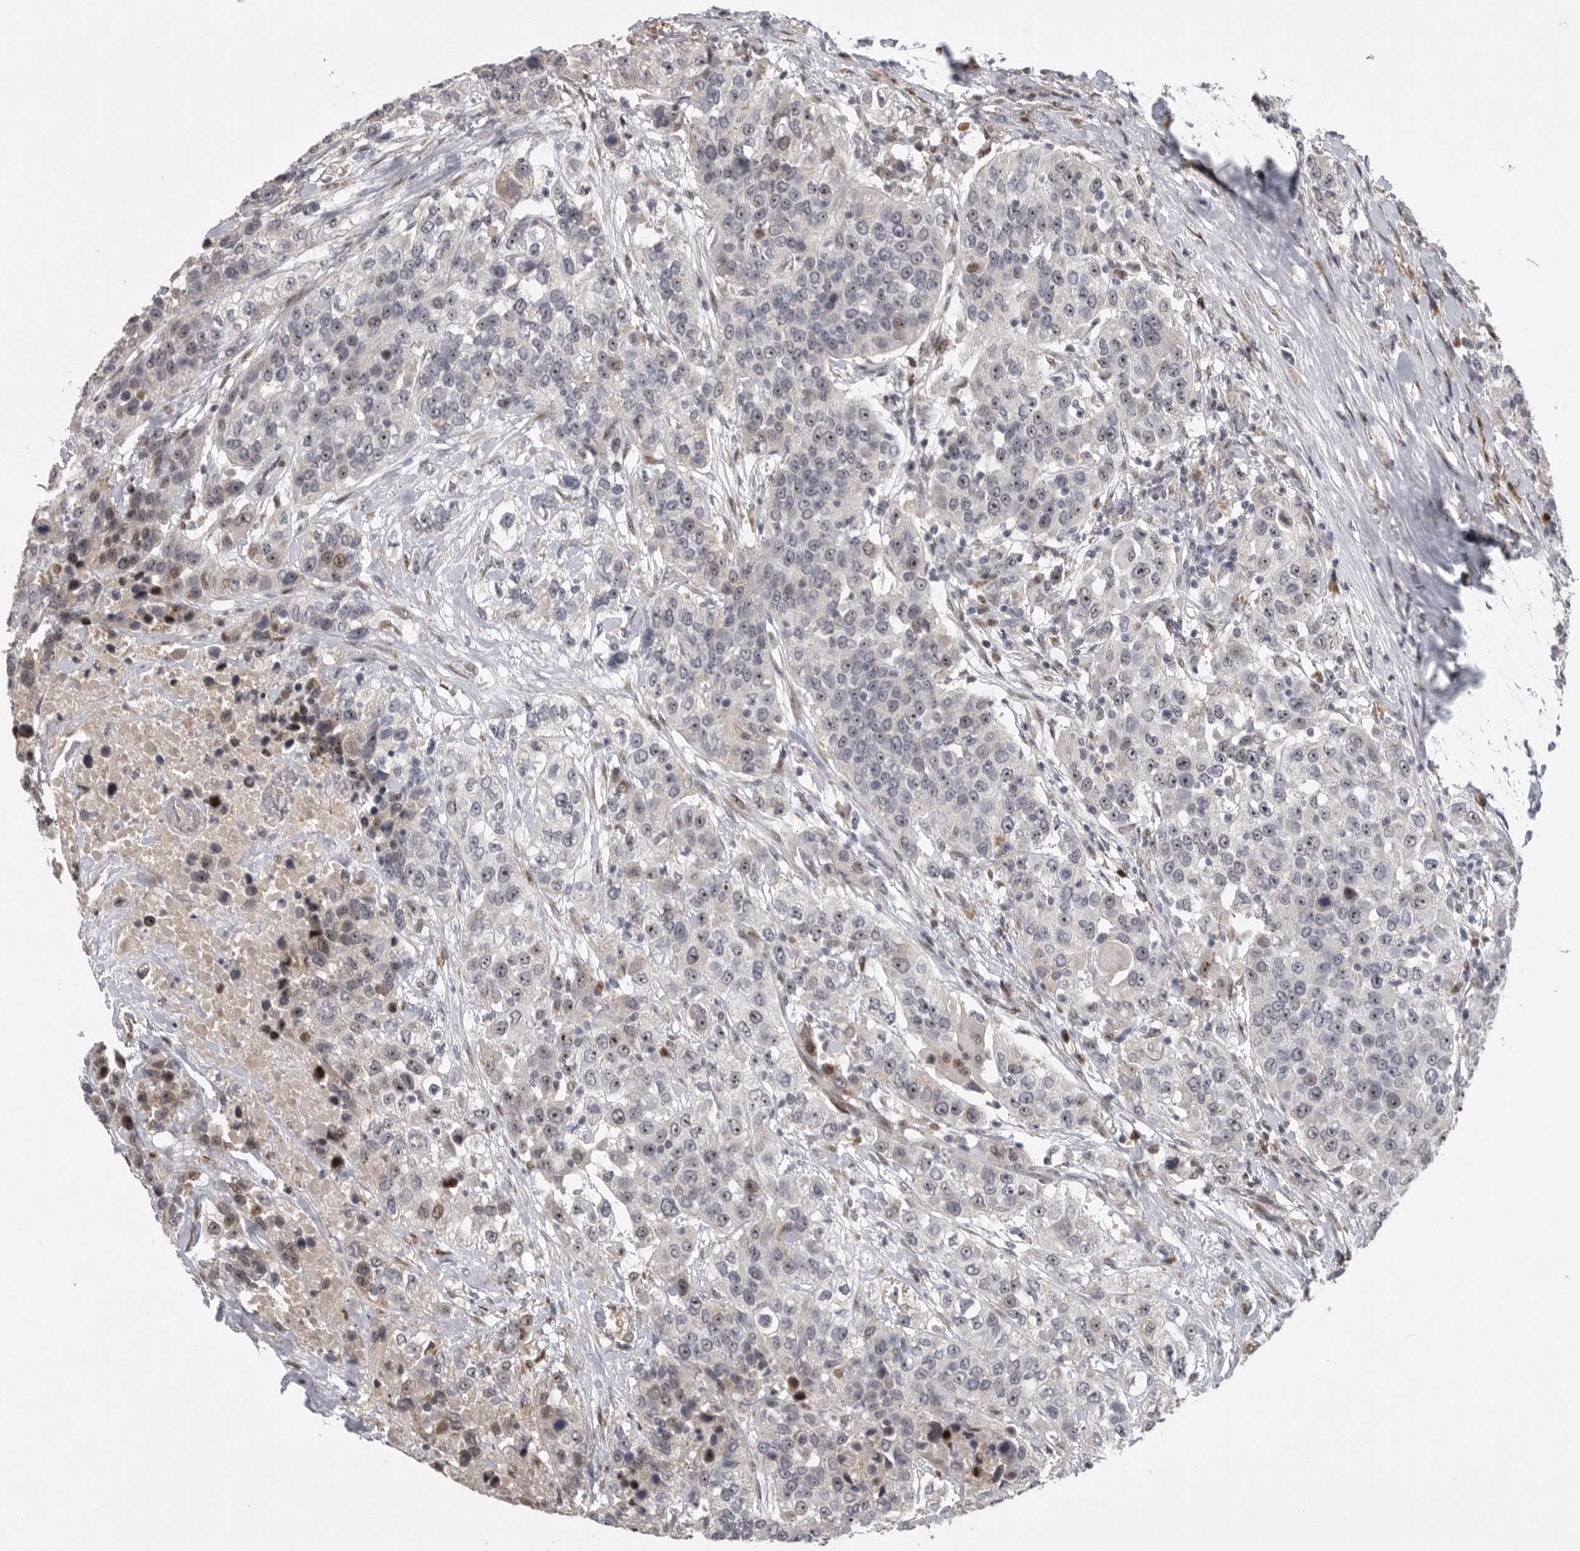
{"staining": {"intensity": "moderate", "quantity": "<25%", "location": "nuclear"}, "tissue": "urothelial cancer", "cell_type": "Tumor cells", "image_type": "cancer", "snomed": [{"axis": "morphology", "description": "Urothelial carcinoma, High grade"}, {"axis": "topography", "description": "Urinary bladder"}], "caption": "Tumor cells reveal low levels of moderate nuclear expression in approximately <25% of cells in urothelial cancer. (DAB (3,3'-diaminobenzidine) IHC with brightfield microscopy, high magnification).", "gene": "PCMTD1", "patient": {"sex": "female", "age": 80}}